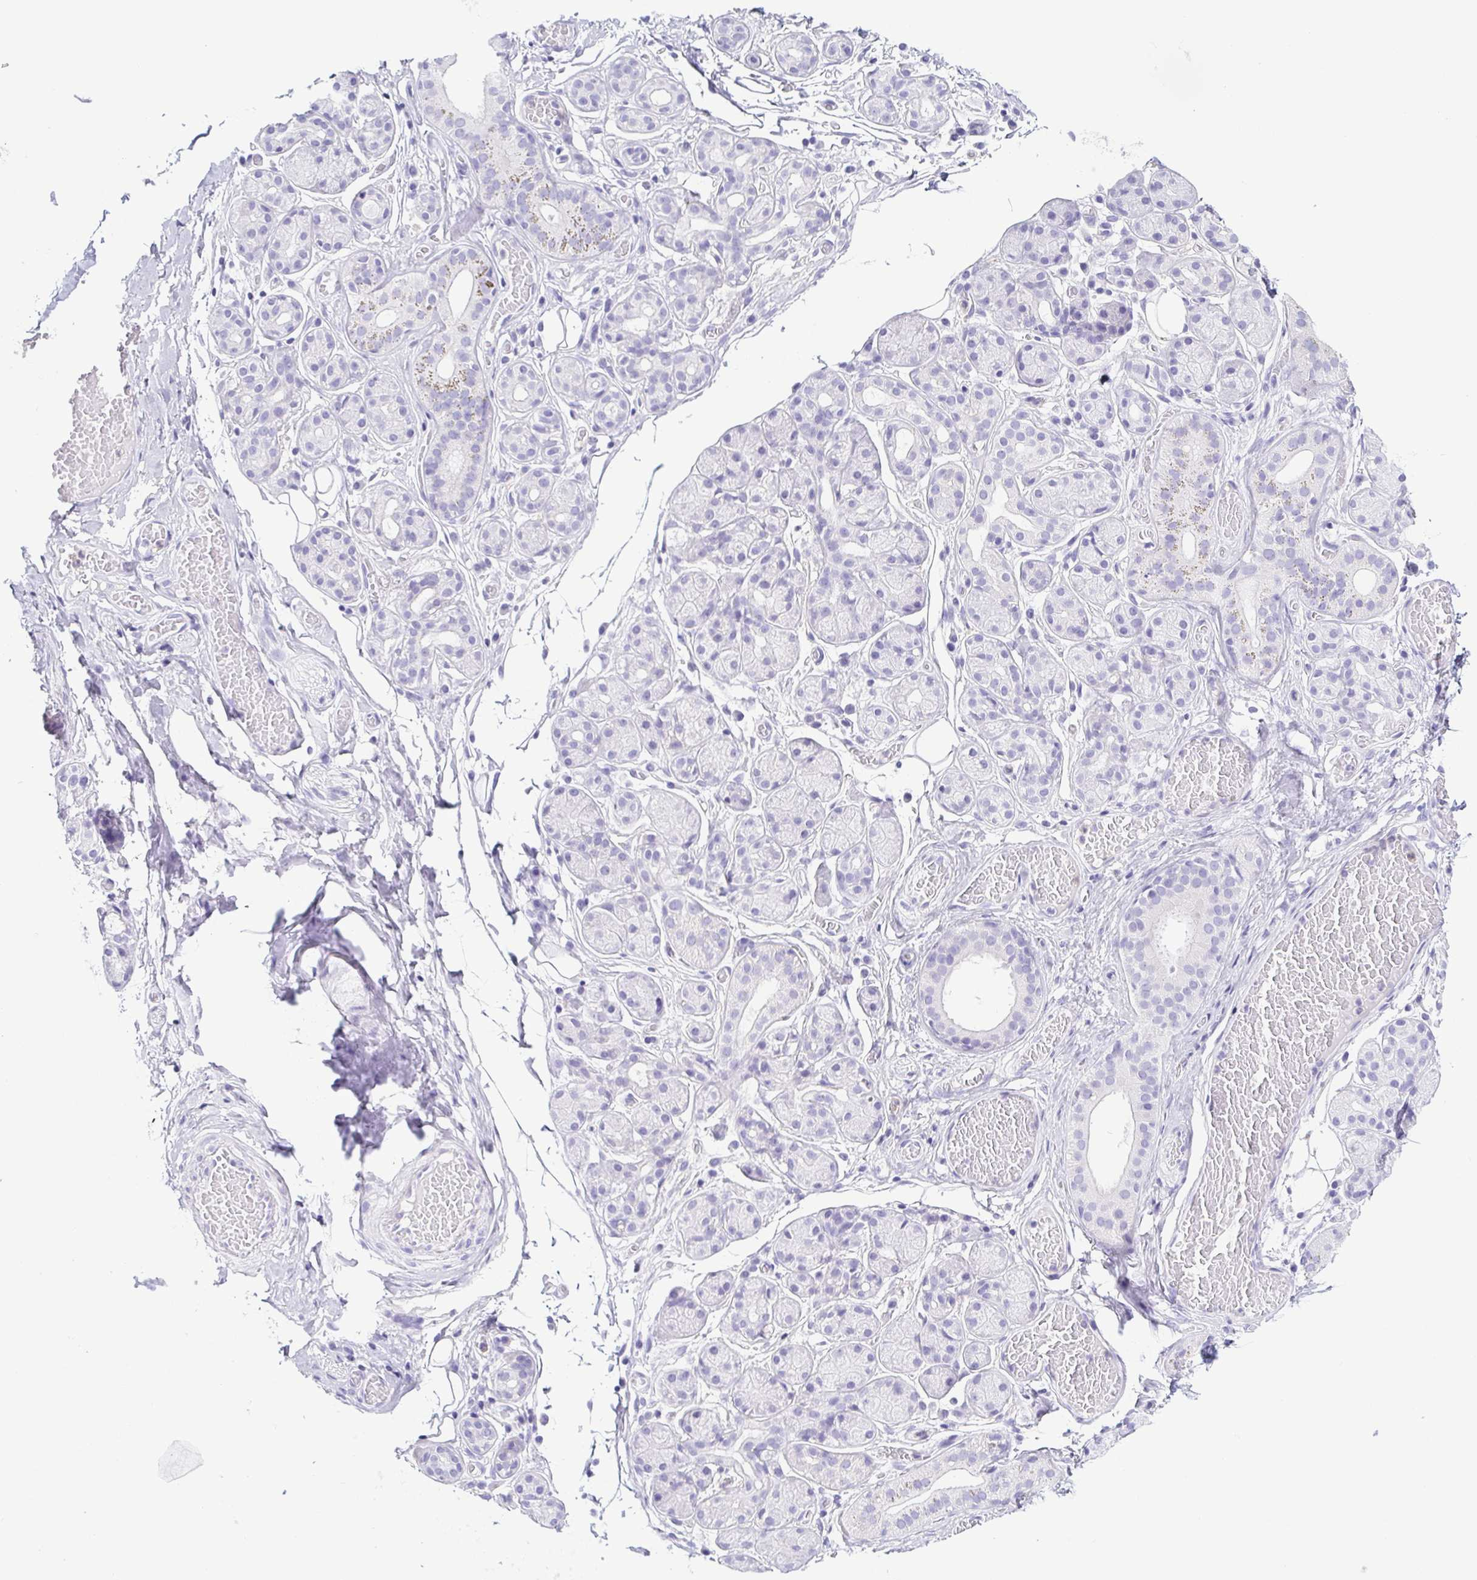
{"staining": {"intensity": "negative", "quantity": "none", "location": "none"}, "tissue": "salivary gland", "cell_type": "Glandular cells", "image_type": "normal", "snomed": [{"axis": "morphology", "description": "Normal tissue, NOS"}, {"axis": "topography", "description": "Salivary gland"}, {"axis": "topography", "description": "Peripheral nerve tissue"}], "caption": "Immunohistochemistry (IHC) histopathology image of normal human salivary gland stained for a protein (brown), which reveals no staining in glandular cells.", "gene": "SYNPR", "patient": {"sex": "male", "age": 71}}